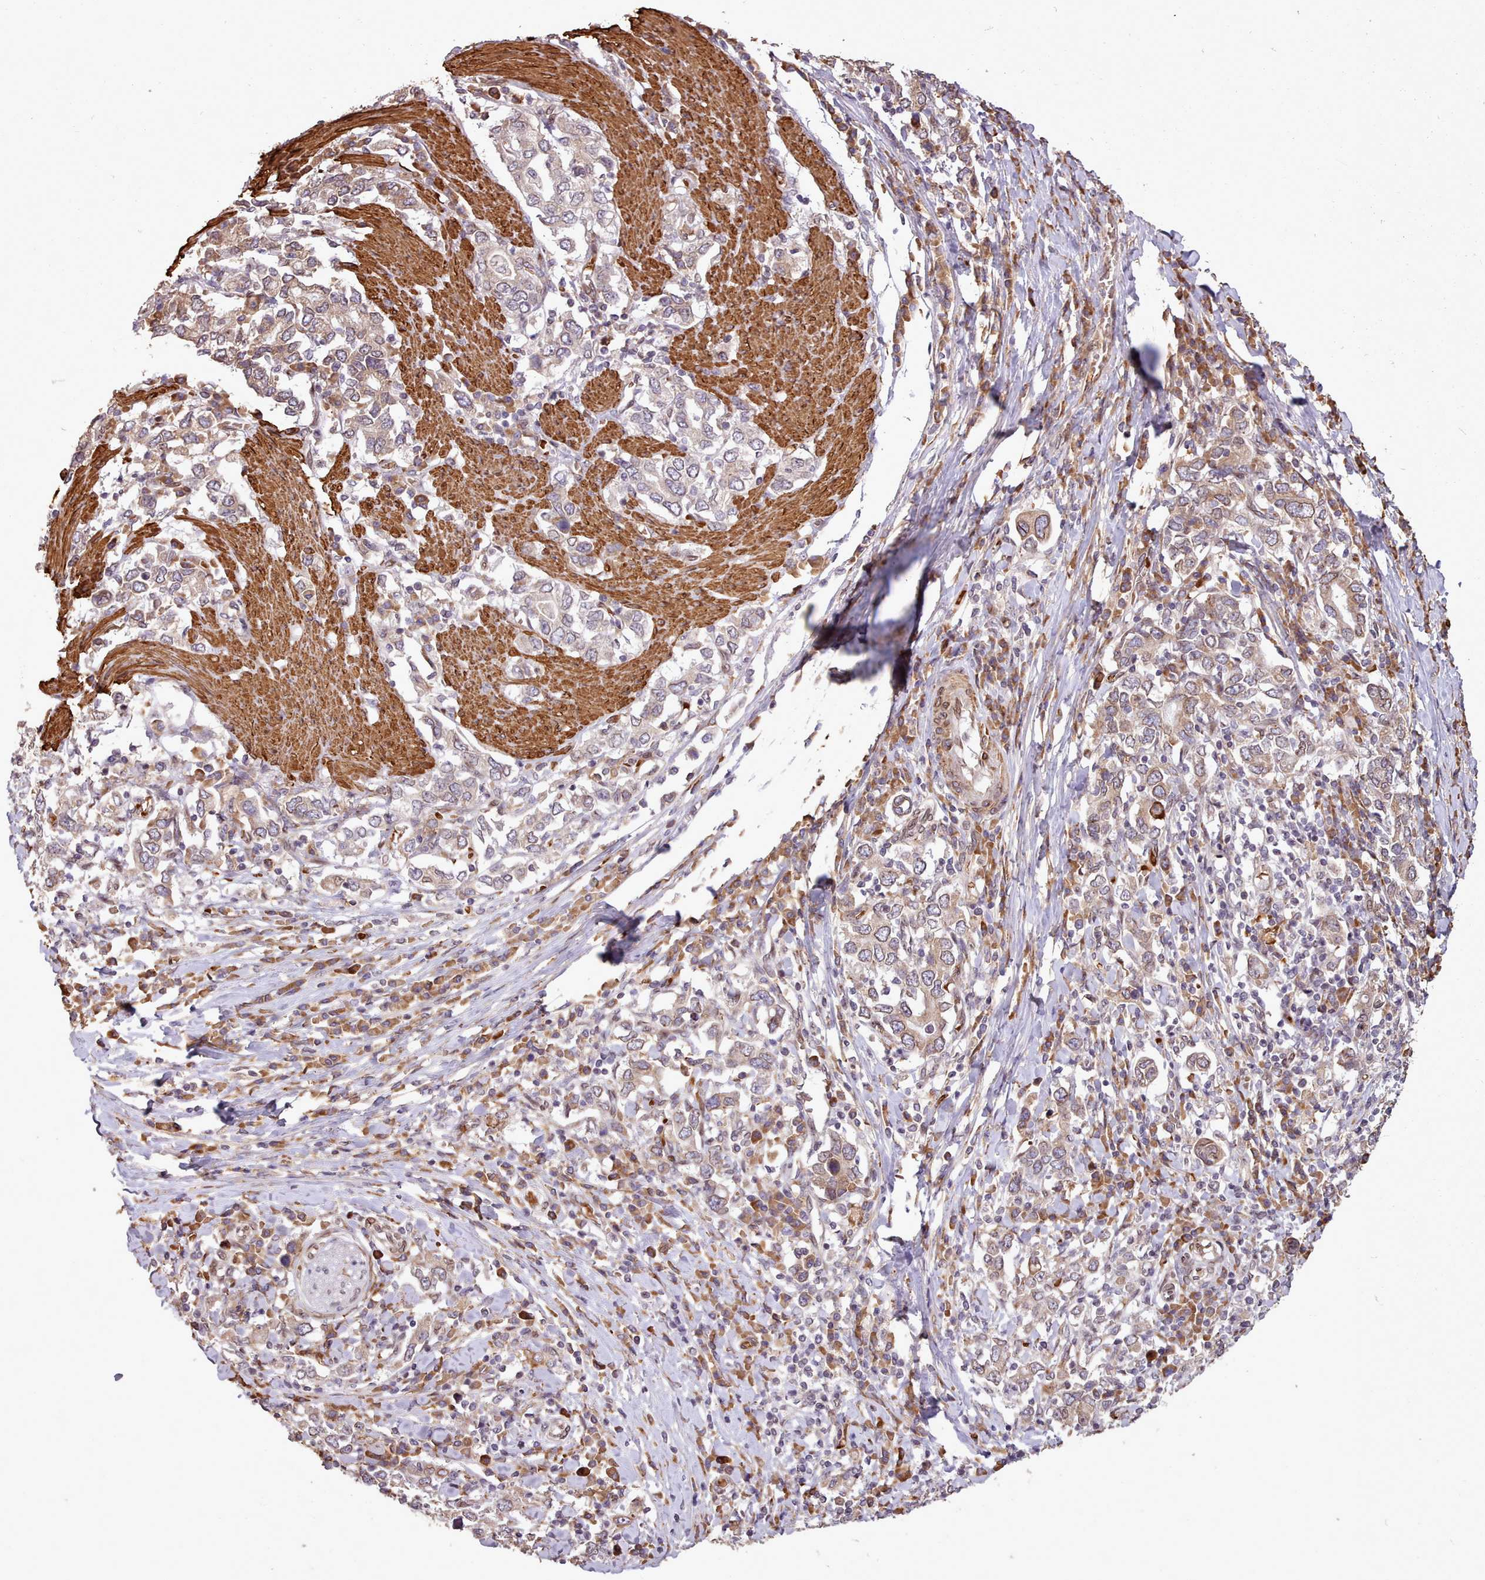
{"staining": {"intensity": "weak", "quantity": ">75%", "location": "cytoplasmic/membranous"}, "tissue": "stomach cancer", "cell_type": "Tumor cells", "image_type": "cancer", "snomed": [{"axis": "morphology", "description": "Adenocarcinoma, NOS"}, {"axis": "topography", "description": "Stomach, upper"}, {"axis": "topography", "description": "Stomach"}], "caption": "A micrograph showing weak cytoplasmic/membranous positivity in approximately >75% of tumor cells in stomach cancer (adenocarcinoma), as visualized by brown immunohistochemical staining.", "gene": "CABP1", "patient": {"sex": "male", "age": 62}}